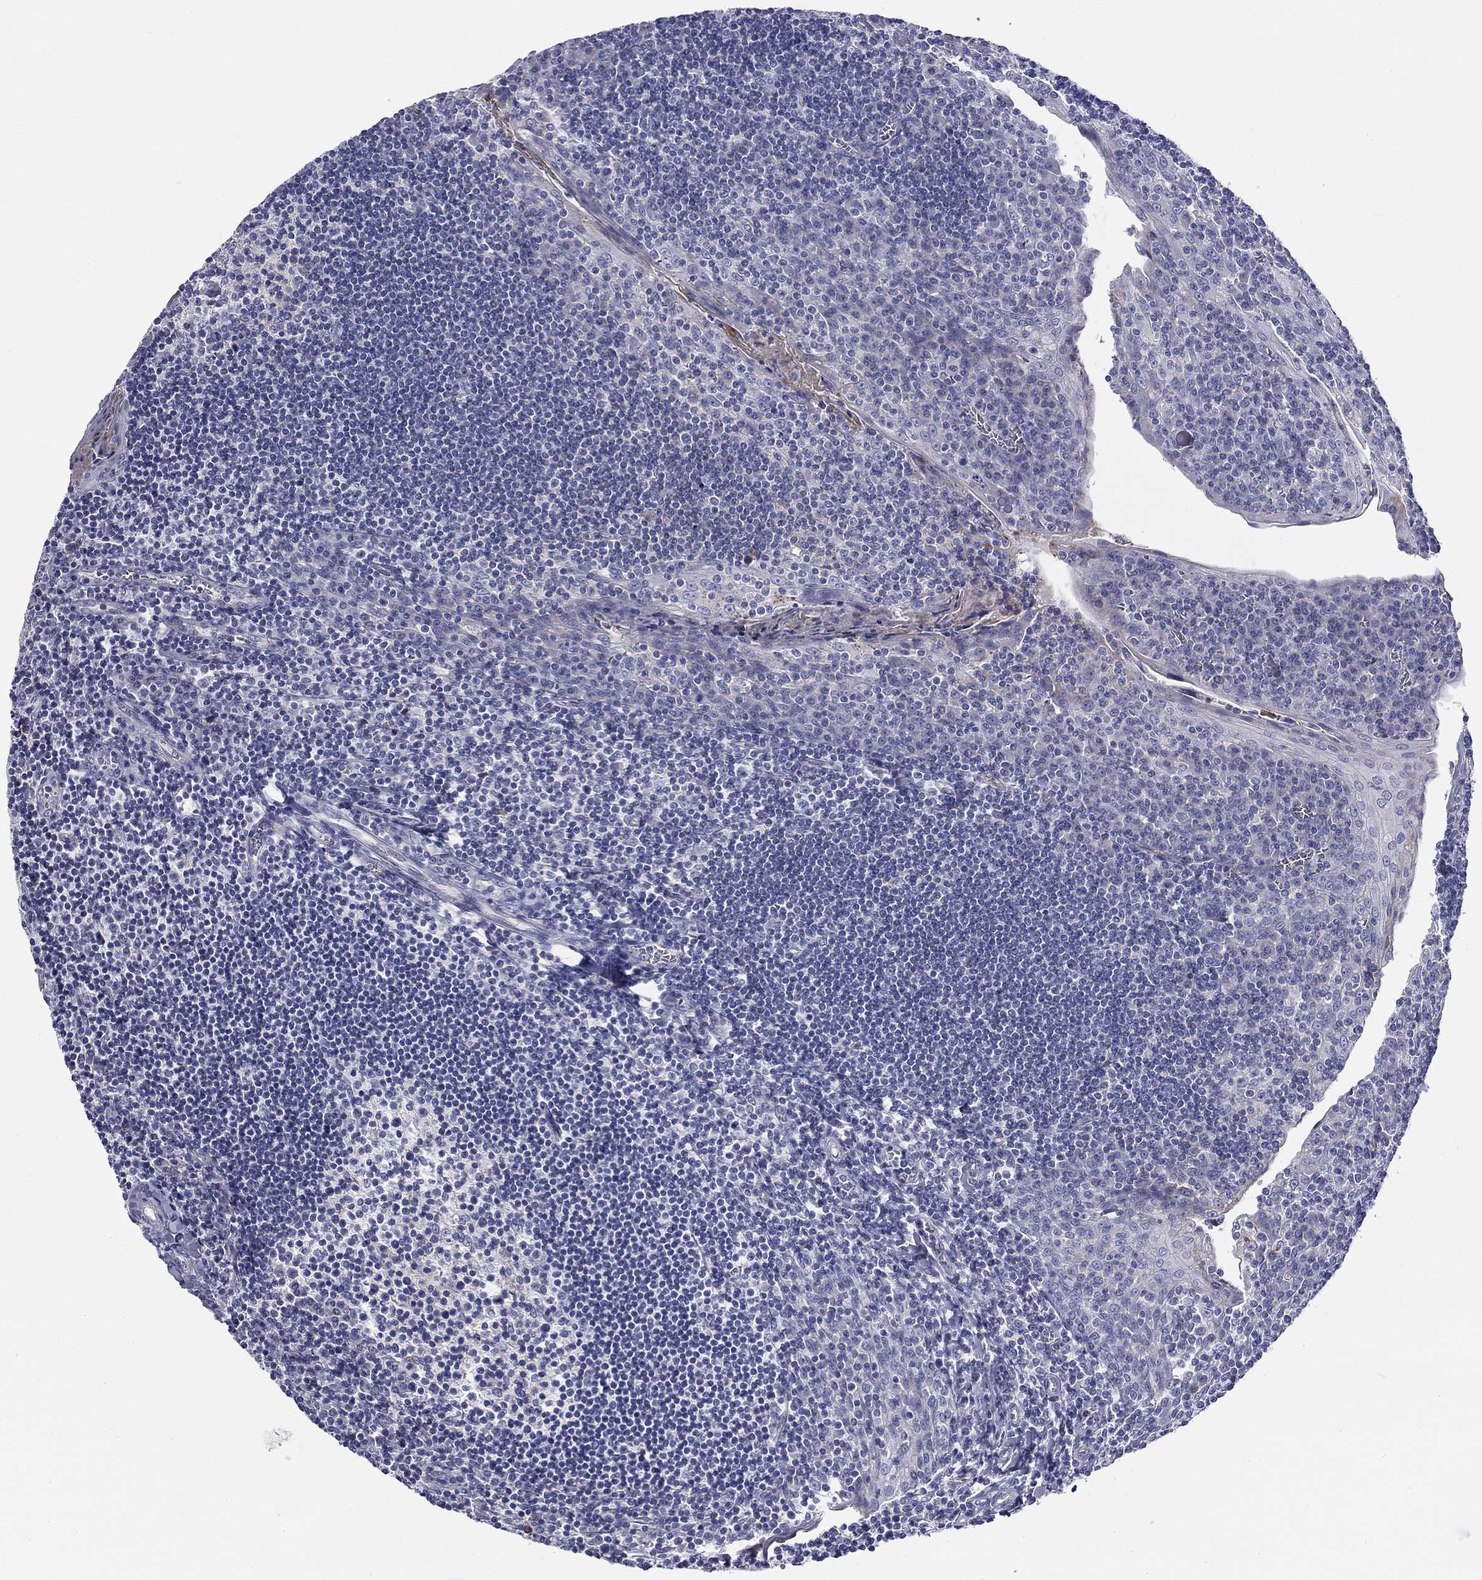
{"staining": {"intensity": "negative", "quantity": "none", "location": "none"}, "tissue": "tonsil", "cell_type": "Germinal center cells", "image_type": "normal", "snomed": [{"axis": "morphology", "description": "Normal tissue, NOS"}, {"axis": "topography", "description": "Tonsil"}], "caption": "Micrograph shows no significant protein positivity in germinal center cells of benign tonsil. The staining is performed using DAB (3,3'-diaminobenzidine) brown chromogen with nuclei counter-stained in using hematoxylin.", "gene": "CPLX4", "patient": {"sex": "female", "age": 12}}